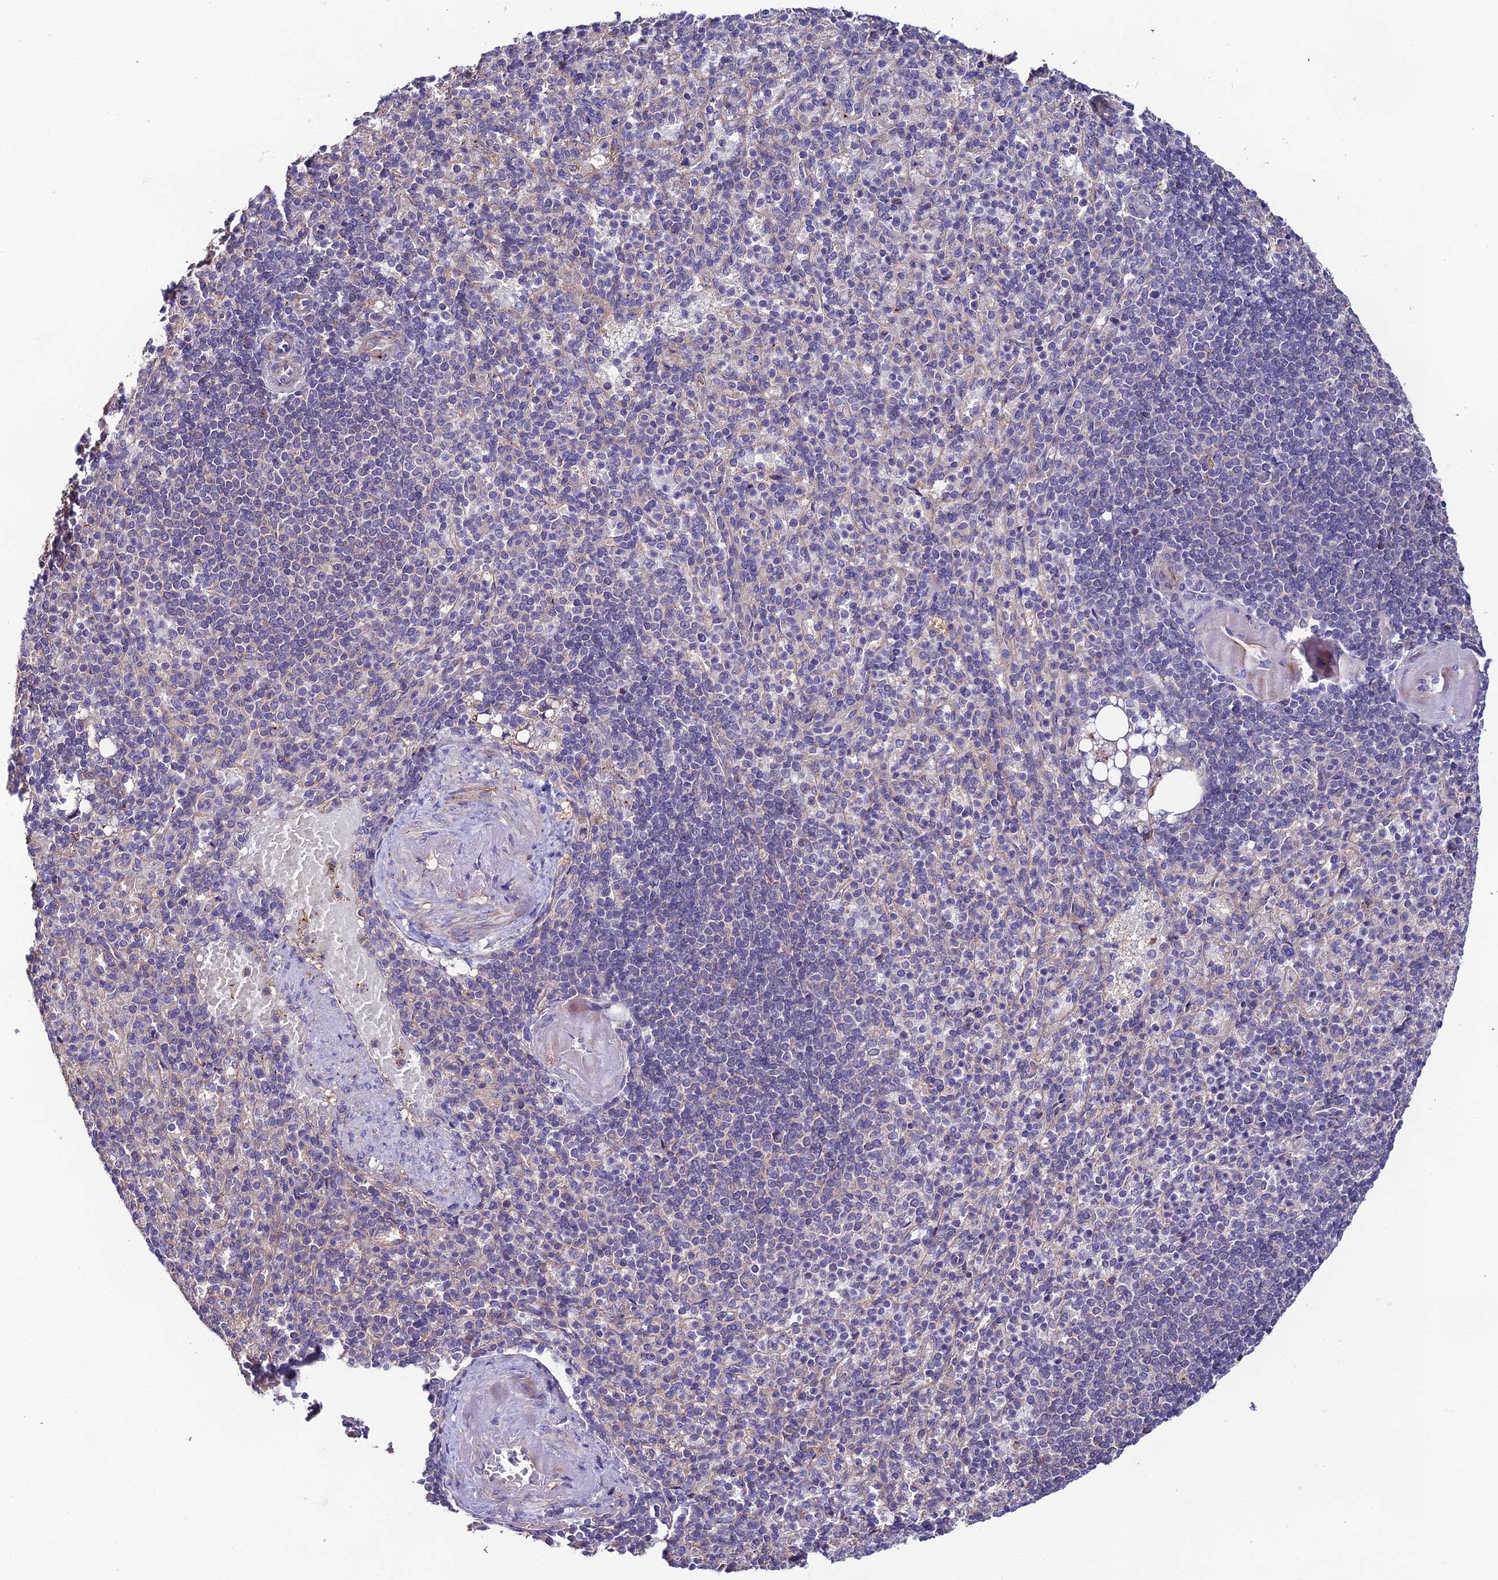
{"staining": {"intensity": "negative", "quantity": "none", "location": "none"}, "tissue": "spleen", "cell_type": "Cells in red pulp", "image_type": "normal", "snomed": [{"axis": "morphology", "description": "Normal tissue, NOS"}, {"axis": "topography", "description": "Spleen"}], "caption": "This is an immunohistochemistry (IHC) histopathology image of unremarkable human spleen. There is no expression in cells in red pulp.", "gene": "BRME1", "patient": {"sex": "female", "age": 74}}